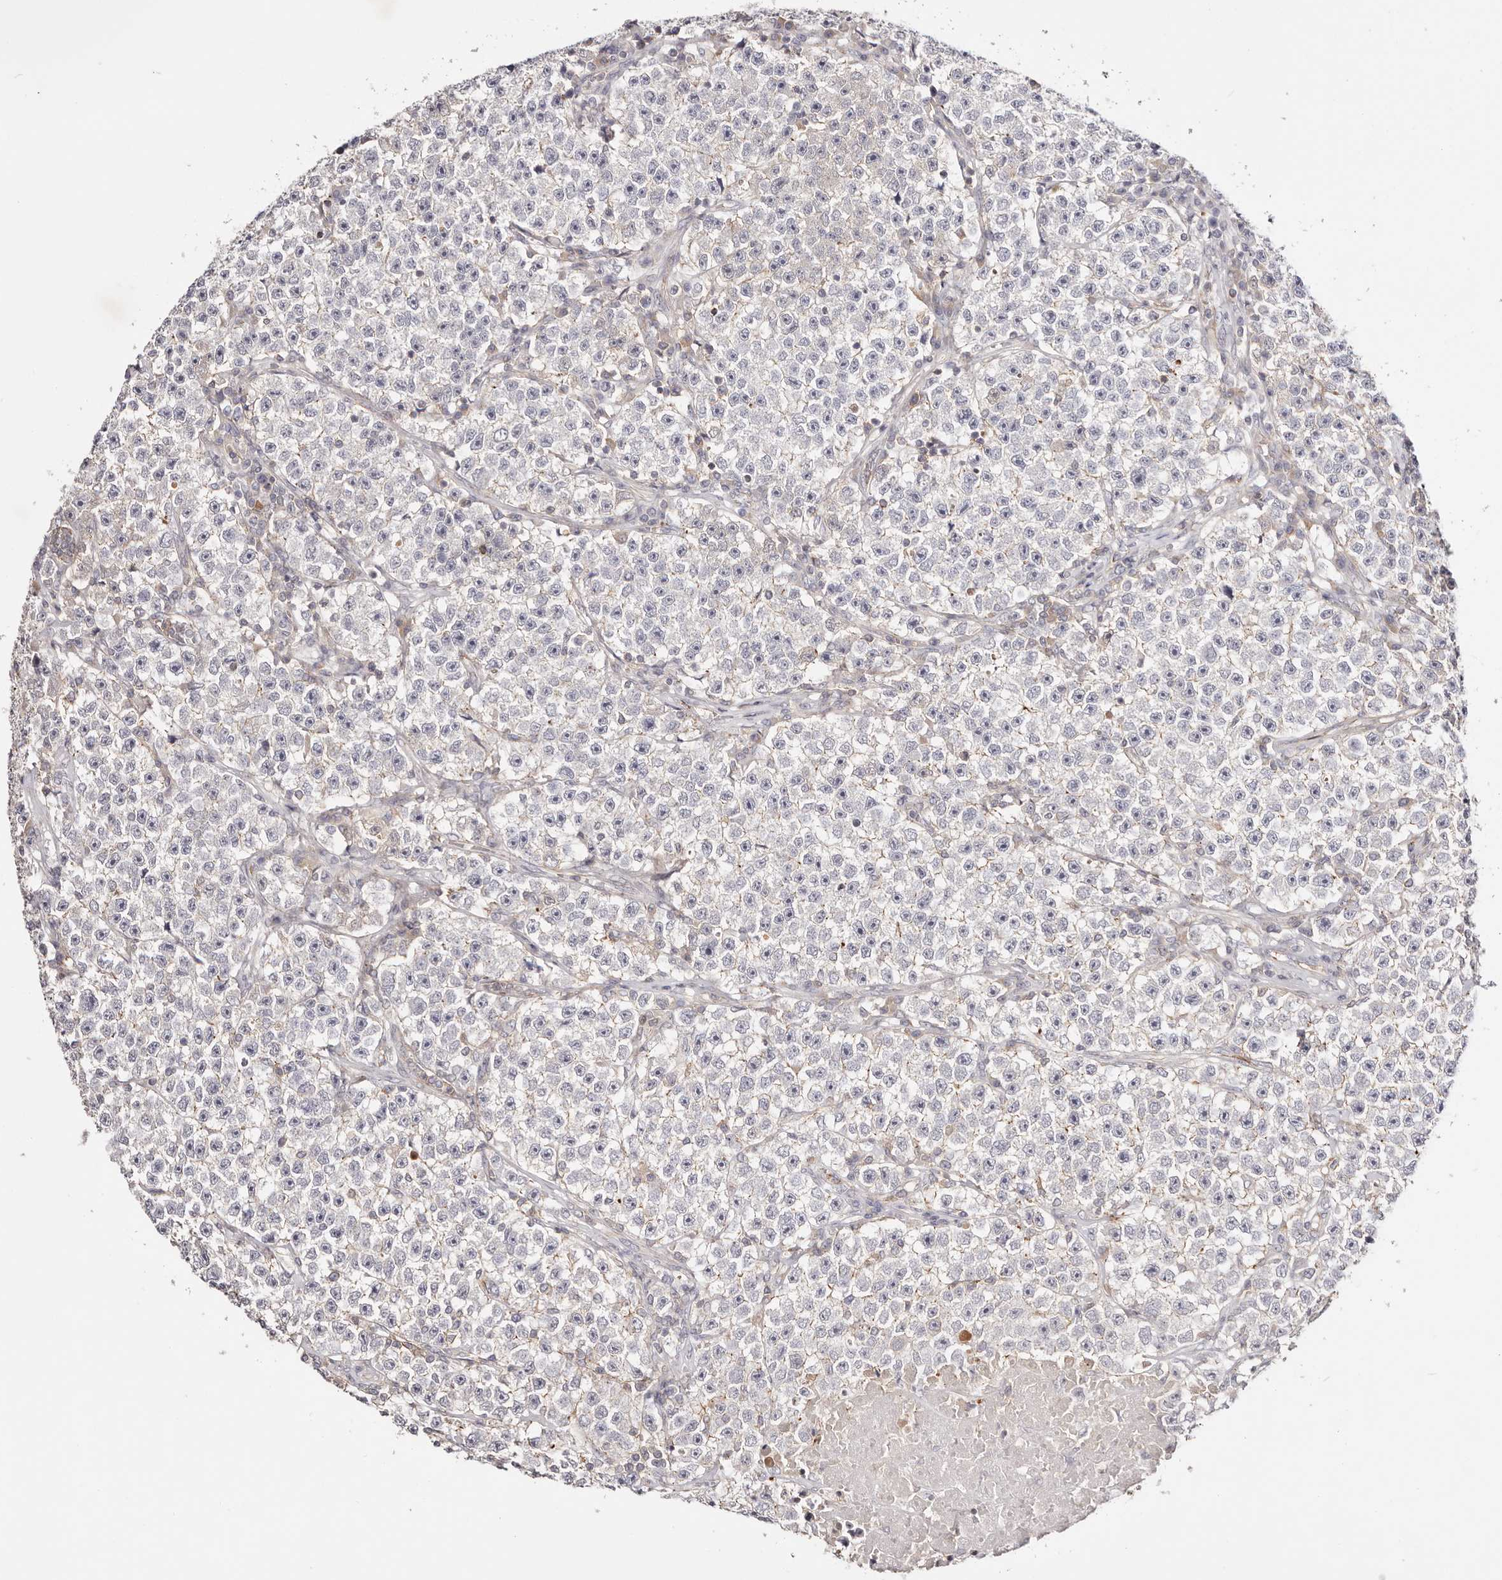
{"staining": {"intensity": "negative", "quantity": "none", "location": "none"}, "tissue": "testis cancer", "cell_type": "Tumor cells", "image_type": "cancer", "snomed": [{"axis": "morphology", "description": "Seminoma, NOS"}, {"axis": "topography", "description": "Testis"}], "caption": "DAB immunohistochemical staining of seminoma (testis) displays no significant positivity in tumor cells.", "gene": "SLC35B2", "patient": {"sex": "male", "age": 22}}